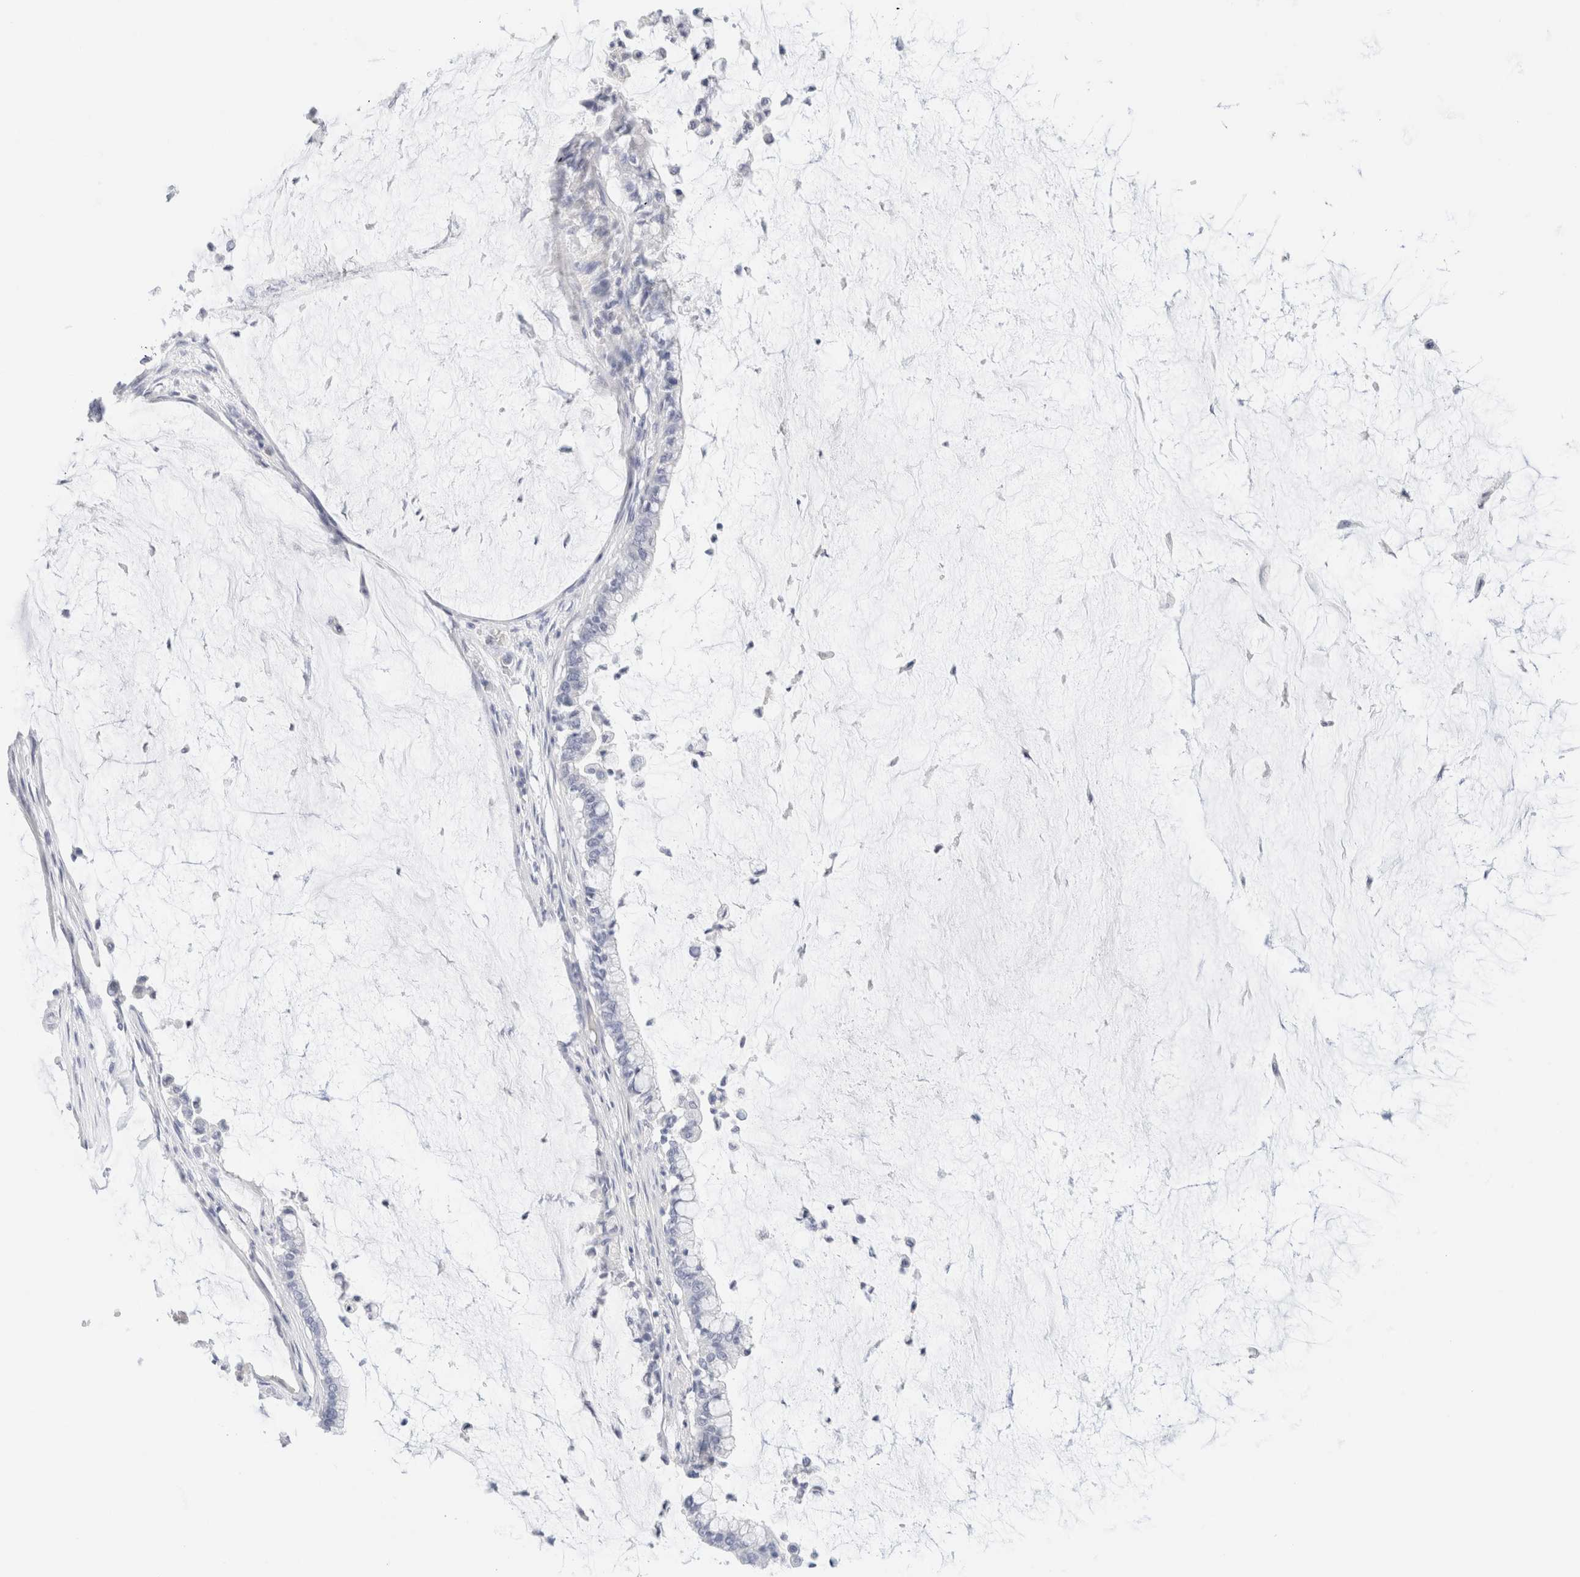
{"staining": {"intensity": "negative", "quantity": "none", "location": "none"}, "tissue": "pancreatic cancer", "cell_type": "Tumor cells", "image_type": "cancer", "snomed": [{"axis": "morphology", "description": "Adenocarcinoma, NOS"}, {"axis": "topography", "description": "Pancreas"}], "caption": "The histopathology image shows no staining of tumor cells in pancreatic cancer.", "gene": "DPYS", "patient": {"sex": "male", "age": 41}}